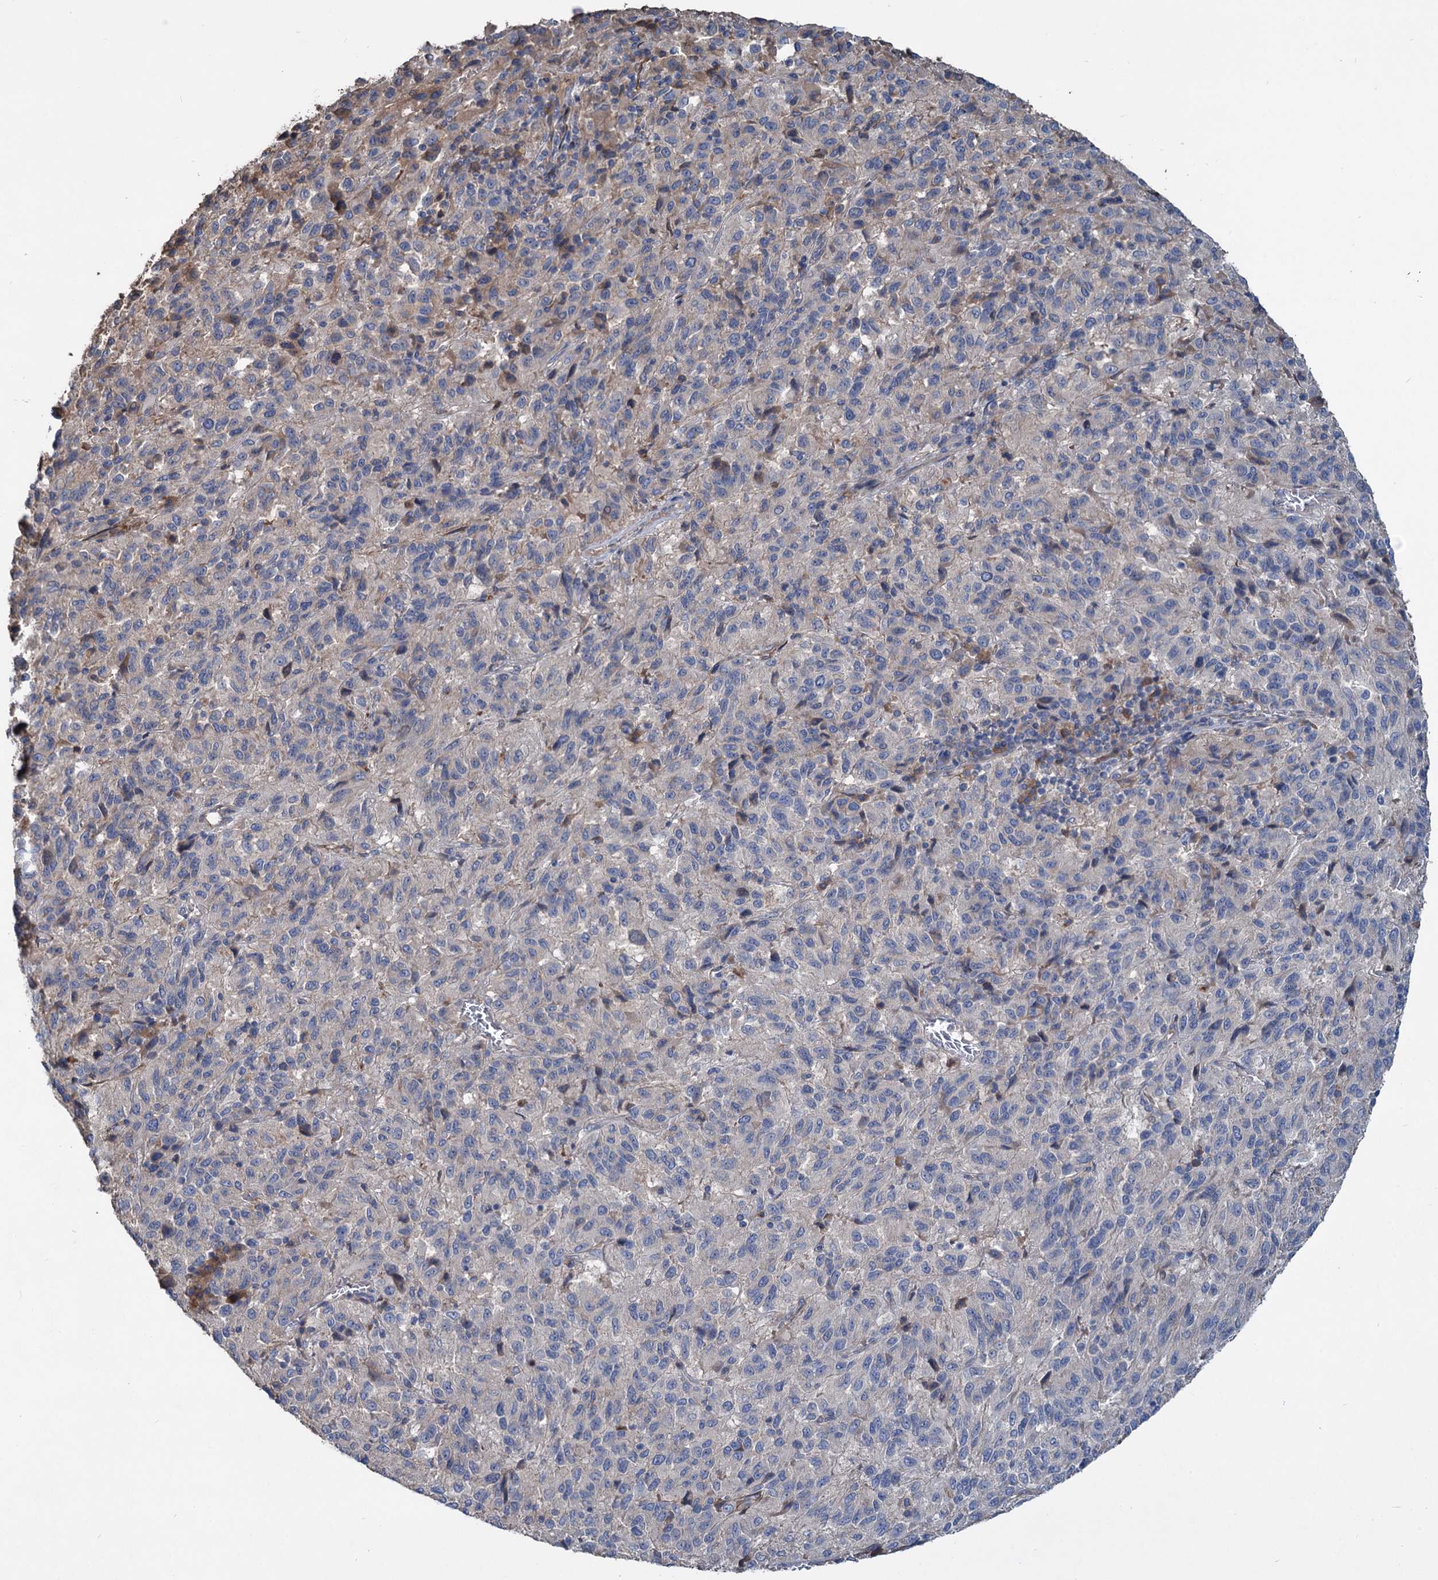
{"staining": {"intensity": "negative", "quantity": "none", "location": "none"}, "tissue": "melanoma", "cell_type": "Tumor cells", "image_type": "cancer", "snomed": [{"axis": "morphology", "description": "Malignant melanoma, Metastatic site"}, {"axis": "topography", "description": "Lung"}], "caption": "DAB immunohistochemical staining of melanoma exhibits no significant positivity in tumor cells.", "gene": "URAD", "patient": {"sex": "male", "age": 64}}